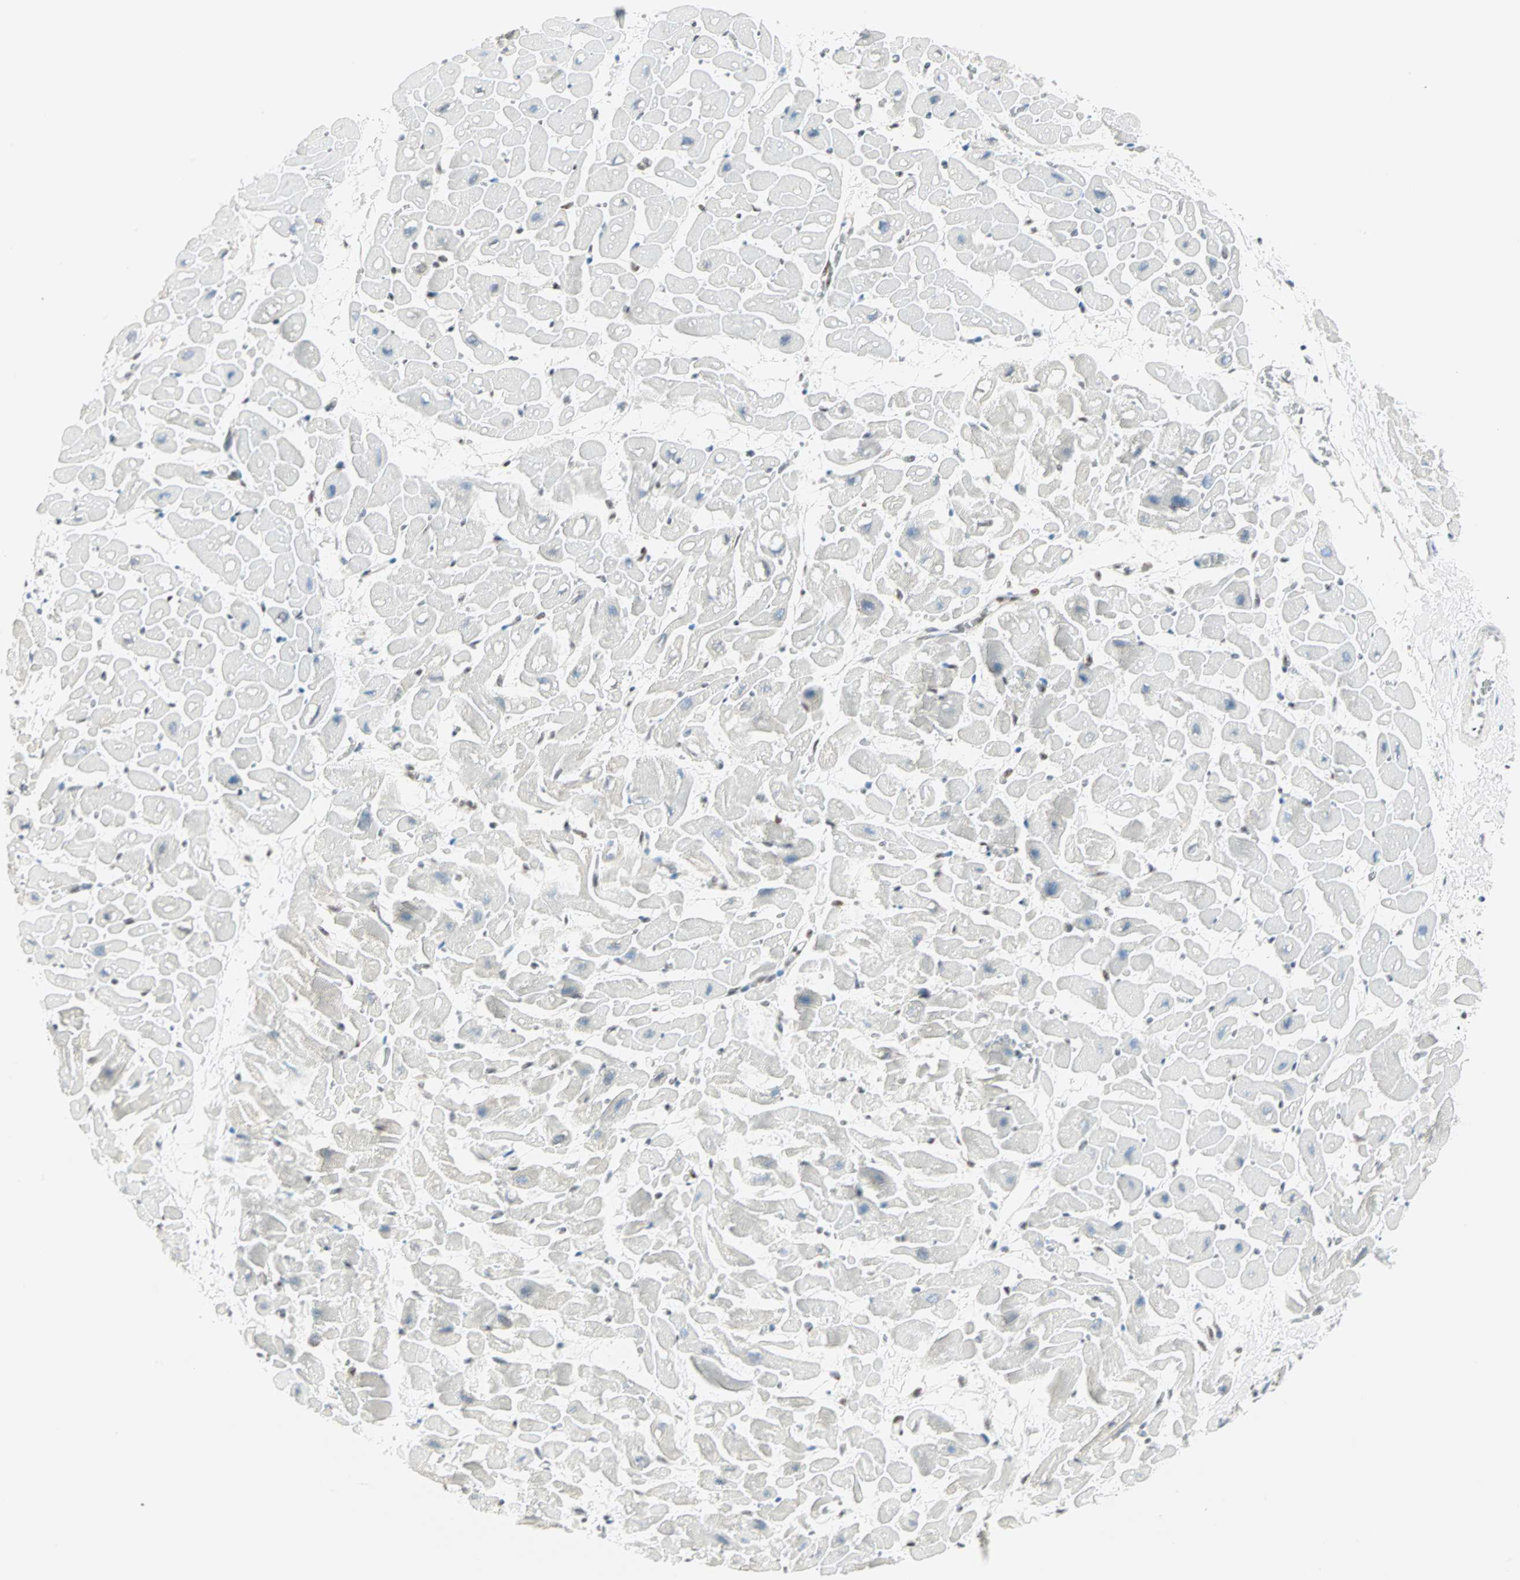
{"staining": {"intensity": "negative", "quantity": "none", "location": "none"}, "tissue": "heart muscle", "cell_type": "Cardiomyocytes", "image_type": "normal", "snomed": [{"axis": "morphology", "description": "Normal tissue, NOS"}, {"axis": "topography", "description": "Heart"}], "caption": "A histopathology image of human heart muscle is negative for staining in cardiomyocytes. Nuclei are stained in blue.", "gene": "PKNOX1", "patient": {"sex": "male", "age": 45}}